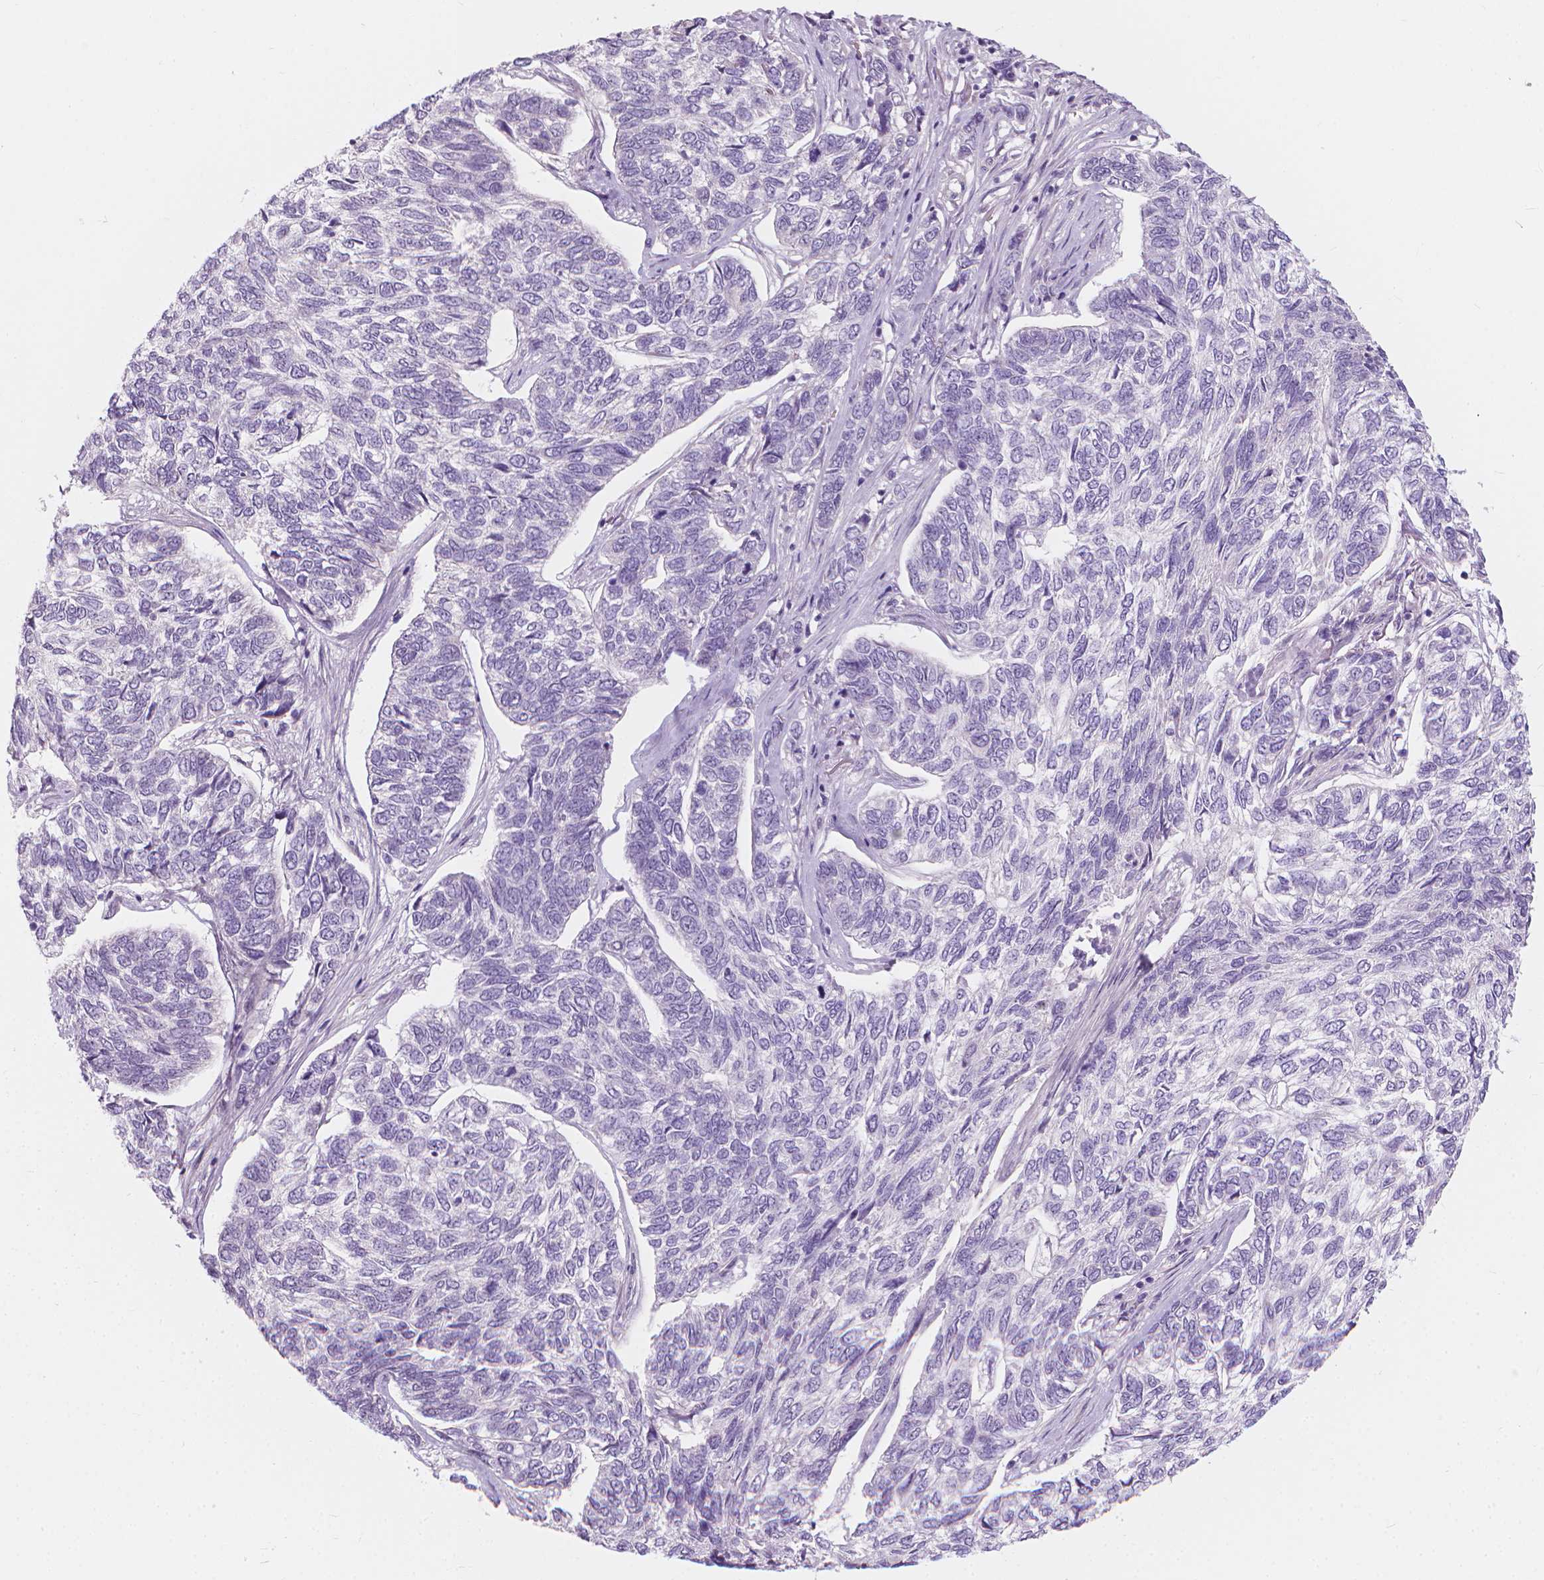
{"staining": {"intensity": "negative", "quantity": "none", "location": "none"}, "tissue": "skin cancer", "cell_type": "Tumor cells", "image_type": "cancer", "snomed": [{"axis": "morphology", "description": "Basal cell carcinoma"}, {"axis": "topography", "description": "Skin"}], "caption": "High power microscopy image of an IHC image of skin cancer, revealing no significant staining in tumor cells.", "gene": "GPRC5A", "patient": {"sex": "female", "age": 65}}